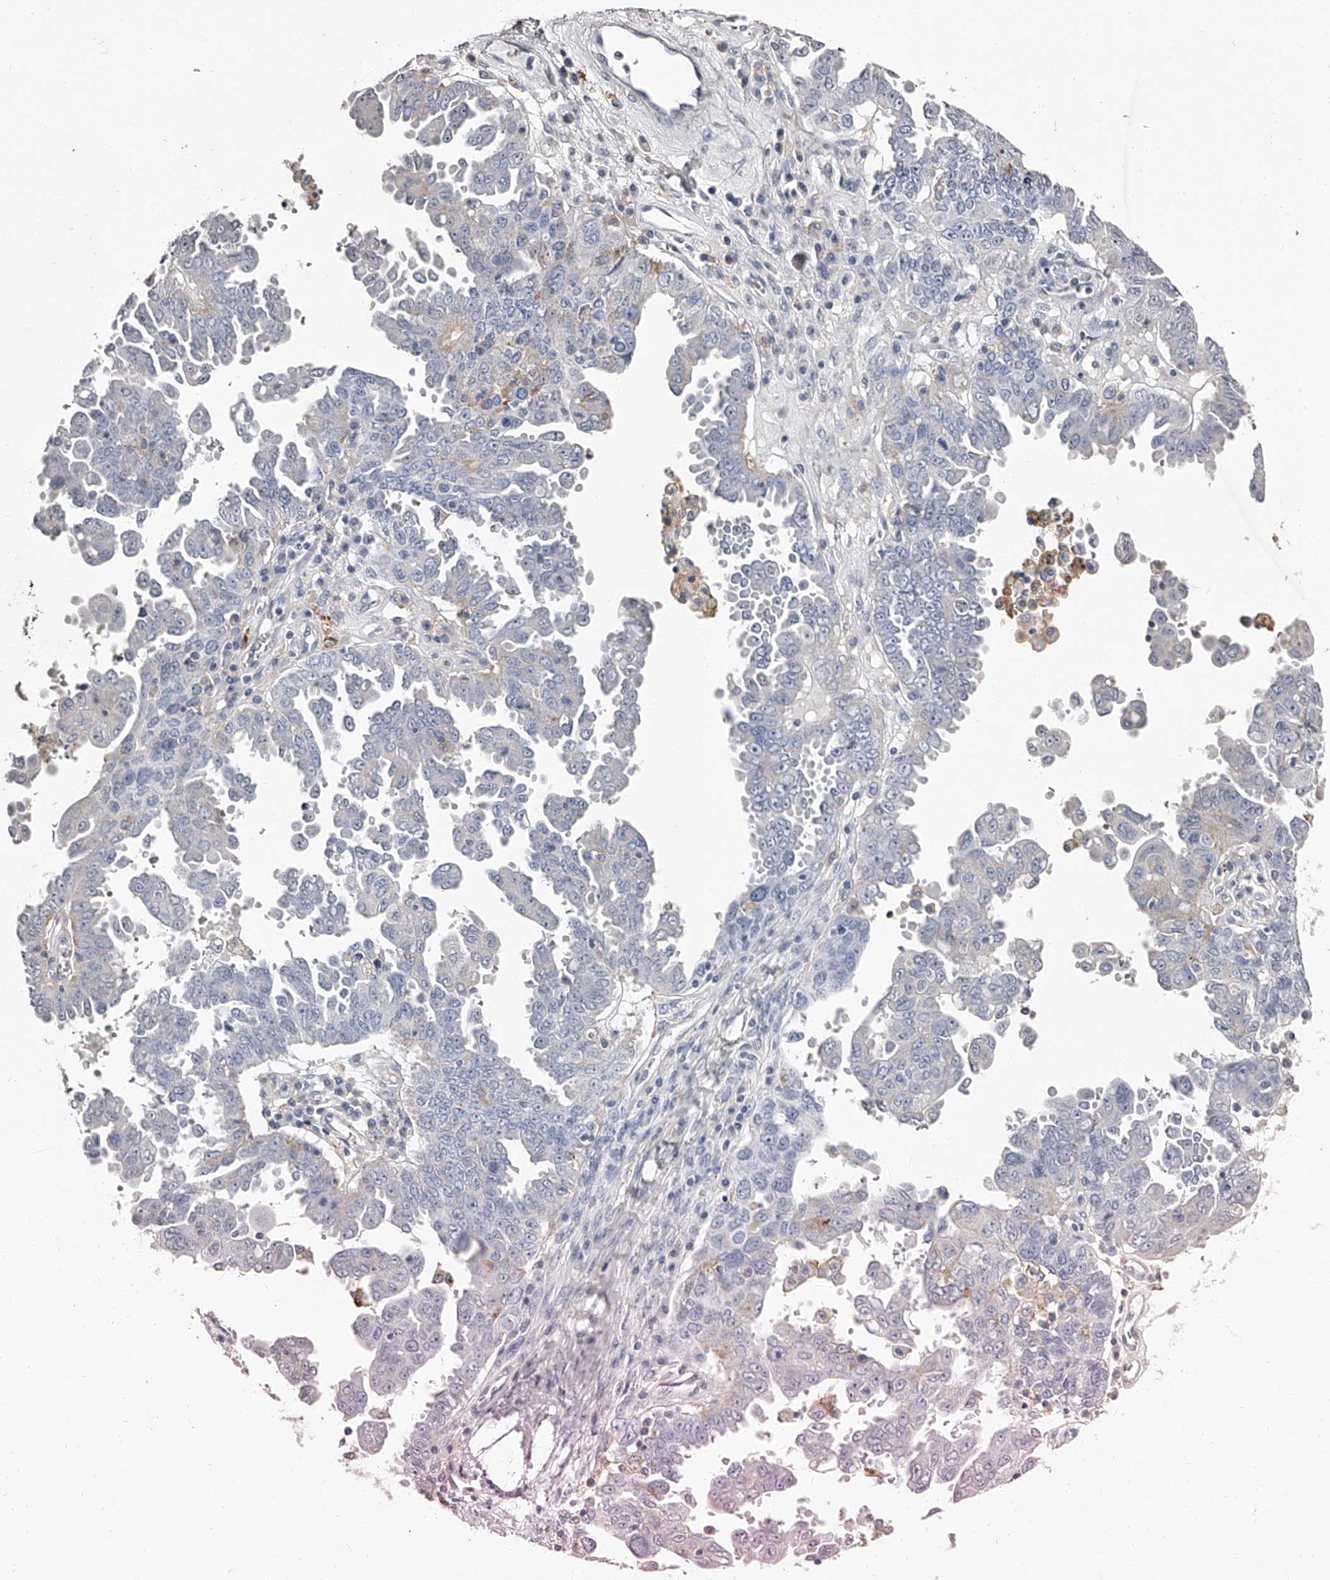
{"staining": {"intensity": "negative", "quantity": "none", "location": "none"}, "tissue": "ovarian cancer", "cell_type": "Tumor cells", "image_type": "cancer", "snomed": [{"axis": "morphology", "description": "Carcinoma, endometroid"}, {"axis": "topography", "description": "Ovary"}], "caption": "This histopathology image is of ovarian endometroid carcinoma stained with immunohistochemistry (IHC) to label a protein in brown with the nuclei are counter-stained blue. There is no expression in tumor cells.", "gene": "PACSIN1", "patient": {"sex": "female", "age": 62}}